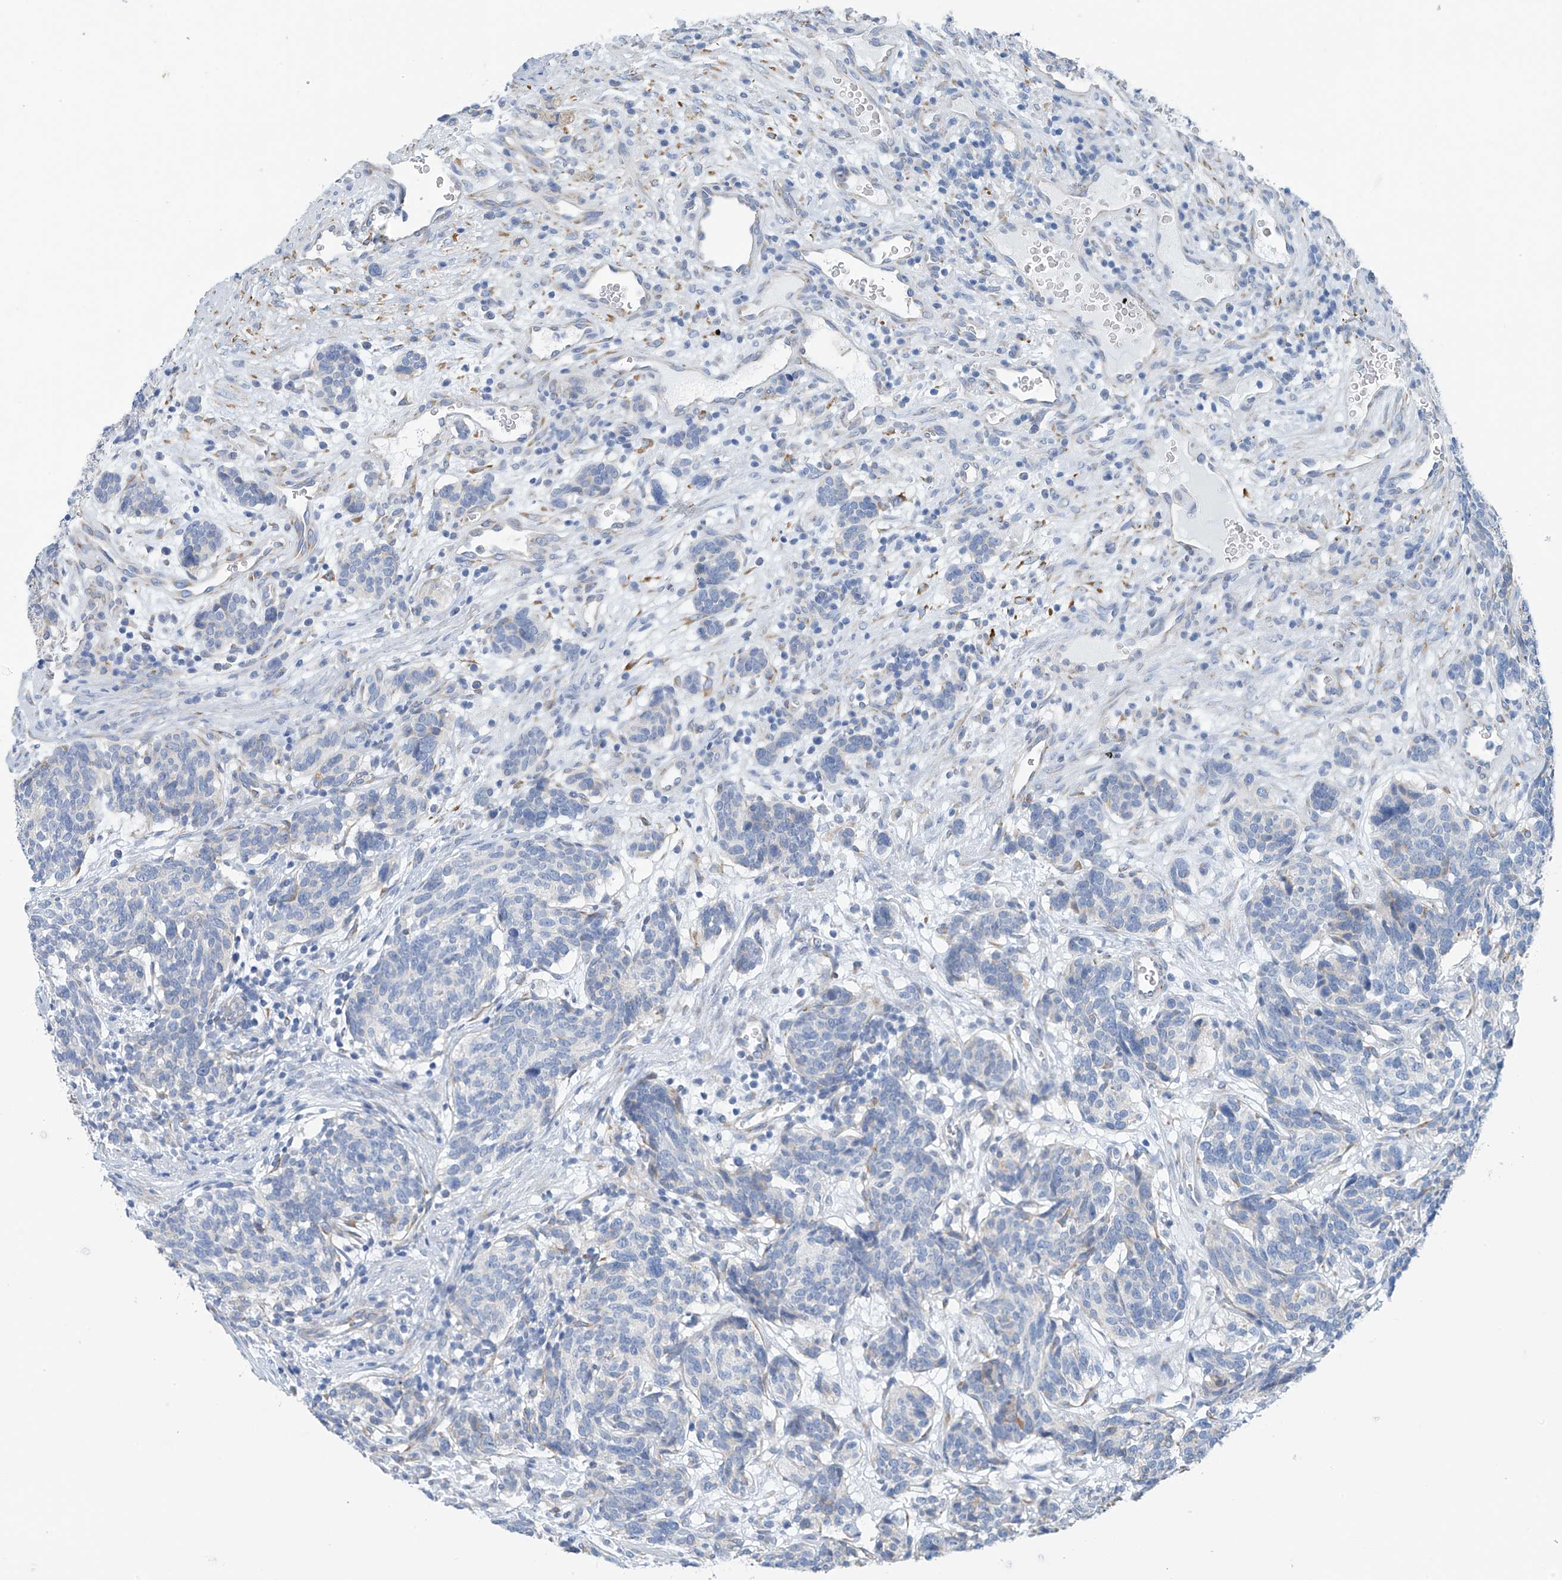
{"staining": {"intensity": "negative", "quantity": "none", "location": "none"}, "tissue": "carcinoid", "cell_type": "Tumor cells", "image_type": "cancer", "snomed": [{"axis": "morphology", "description": "Carcinoid, malignant, NOS"}, {"axis": "topography", "description": "Lung"}], "caption": "Immunohistochemistry image of neoplastic tissue: carcinoid stained with DAB displays no significant protein staining in tumor cells. Brightfield microscopy of immunohistochemistry (IHC) stained with DAB (brown) and hematoxylin (blue), captured at high magnification.", "gene": "RCN2", "patient": {"sex": "female", "age": 46}}